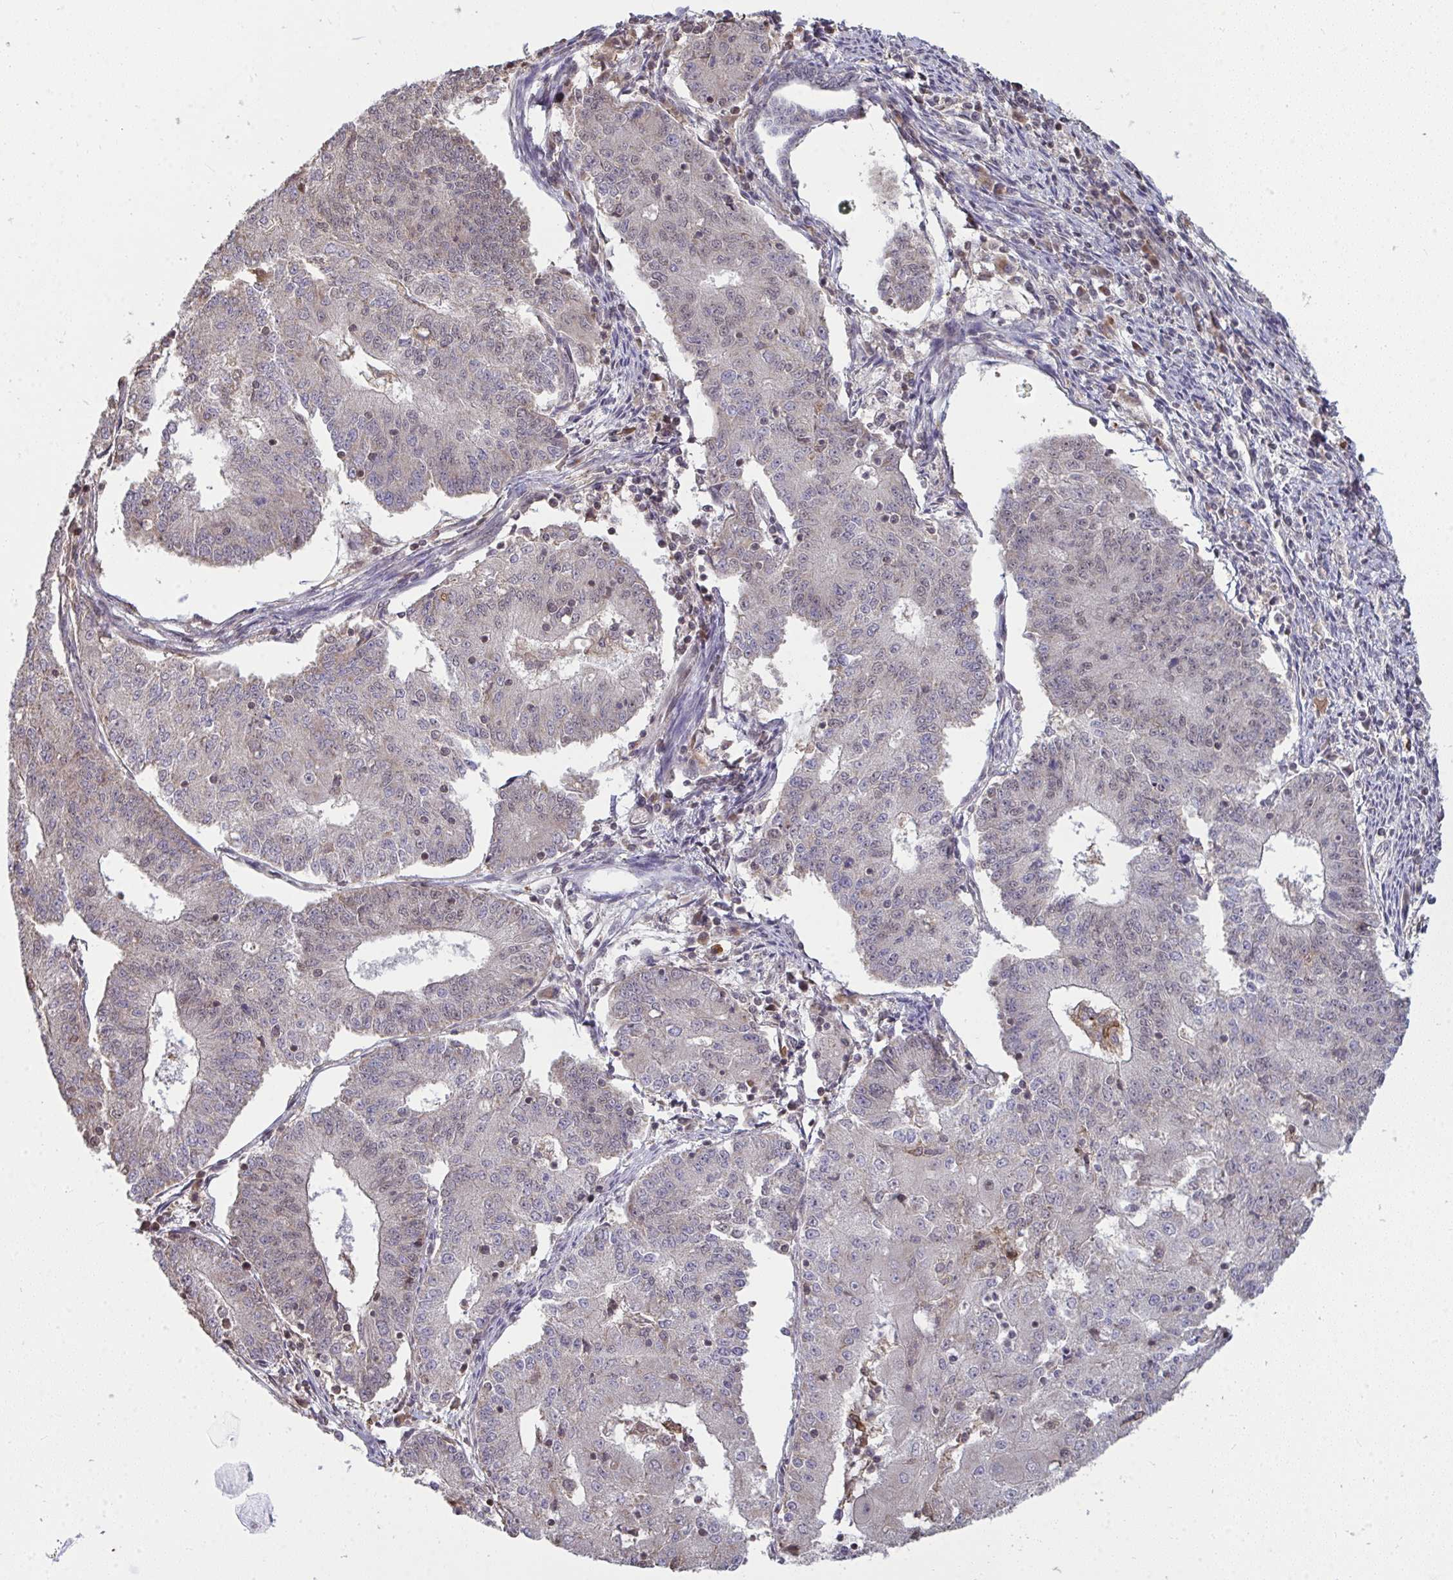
{"staining": {"intensity": "negative", "quantity": "none", "location": "none"}, "tissue": "endometrial cancer", "cell_type": "Tumor cells", "image_type": "cancer", "snomed": [{"axis": "morphology", "description": "Adenocarcinoma, NOS"}, {"axis": "topography", "description": "Endometrium"}], "caption": "Immunohistochemical staining of human adenocarcinoma (endometrial) displays no significant staining in tumor cells.", "gene": "SAP30", "patient": {"sex": "female", "age": 56}}